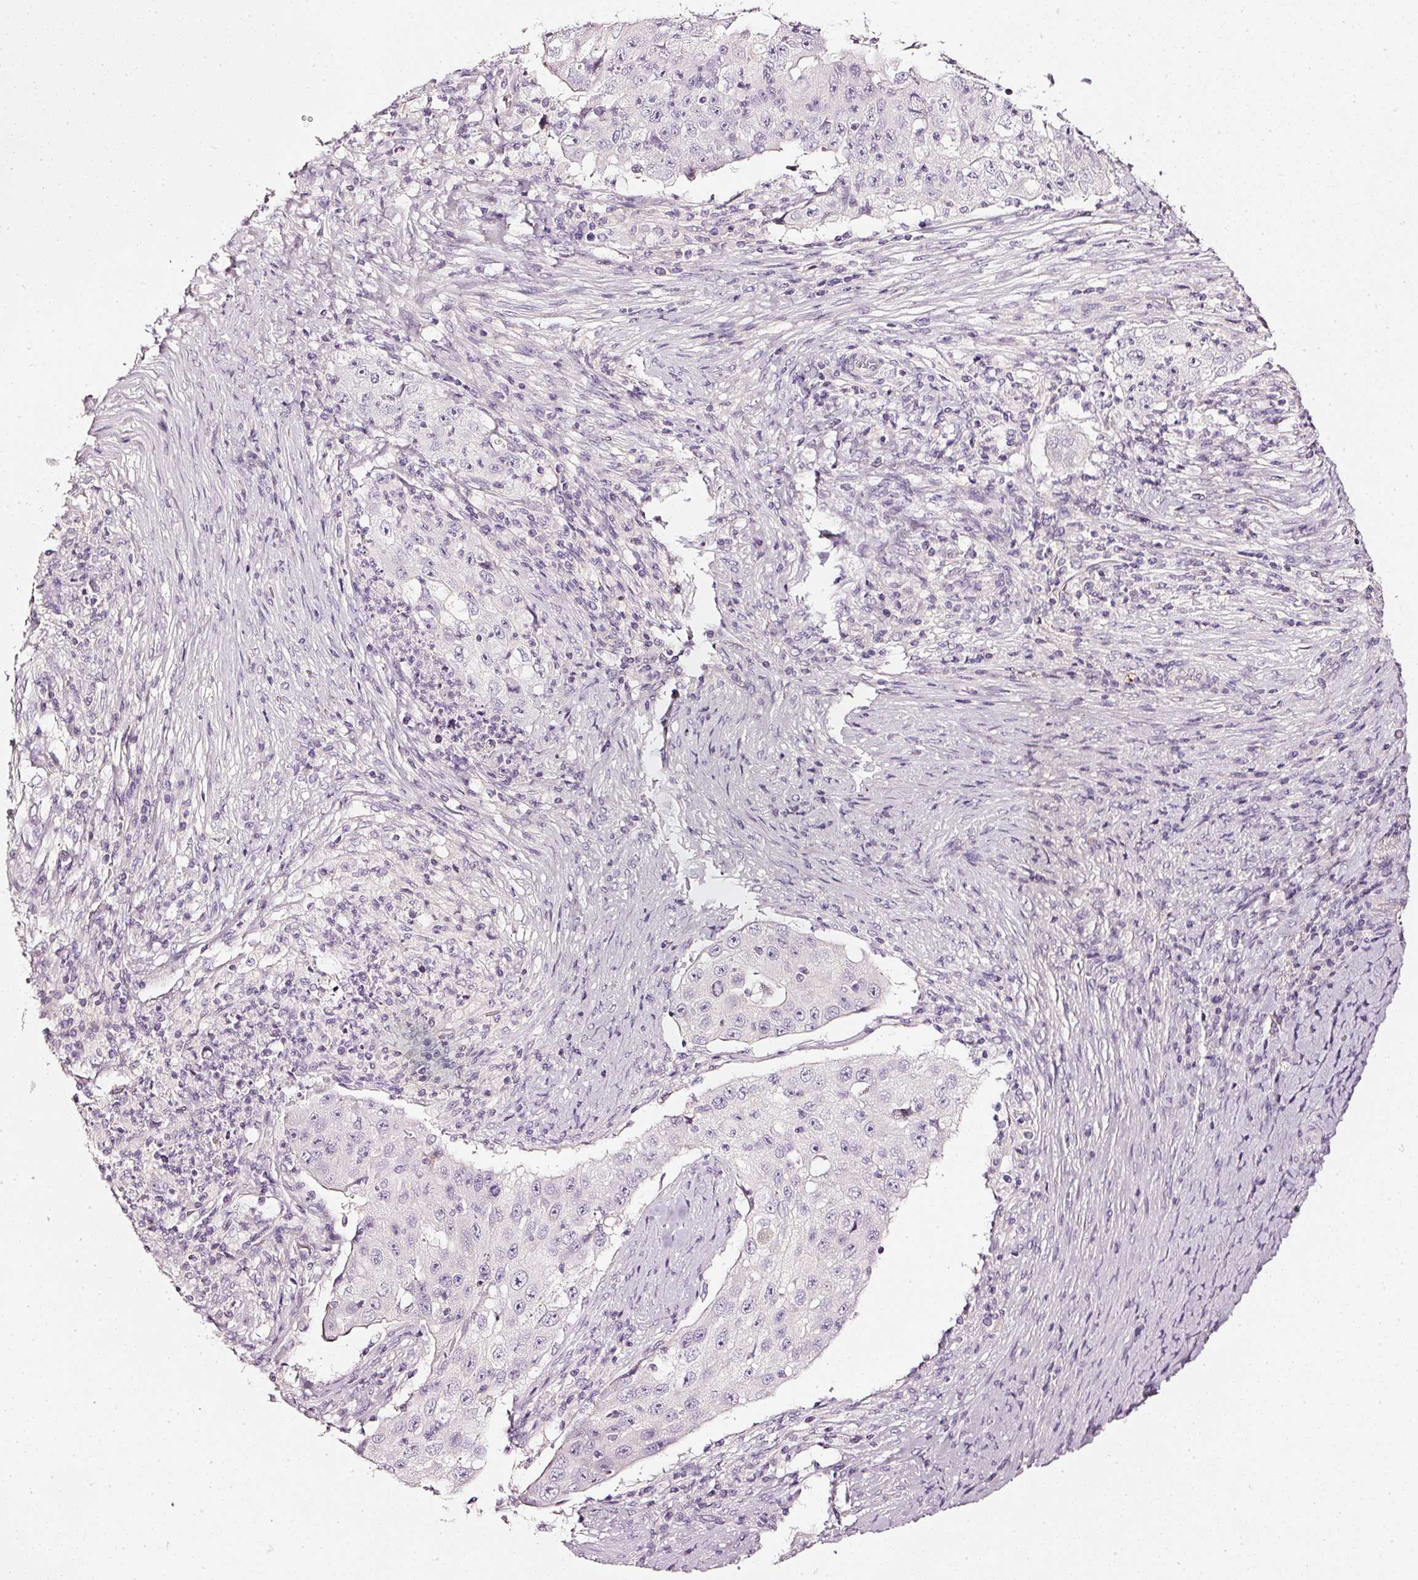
{"staining": {"intensity": "negative", "quantity": "none", "location": "none"}, "tissue": "lung cancer", "cell_type": "Tumor cells", "image_type": "cancer", "snomed": [{"axis": "morphology", "description": "Squamous cell carcinoma, NOS"}, {"axis": "topography", "description": "Lung"}], "caption": "Protein analysis of lung cancer (squamous cell carcinoma) displays no significant expression in tumor cells. (DAB (3,3'-diaminobenzidine) IHC visualized using brightfield microscopy, high magnification).", "gene": "CNP", "patient": {"sex": "male", "age": 64}}